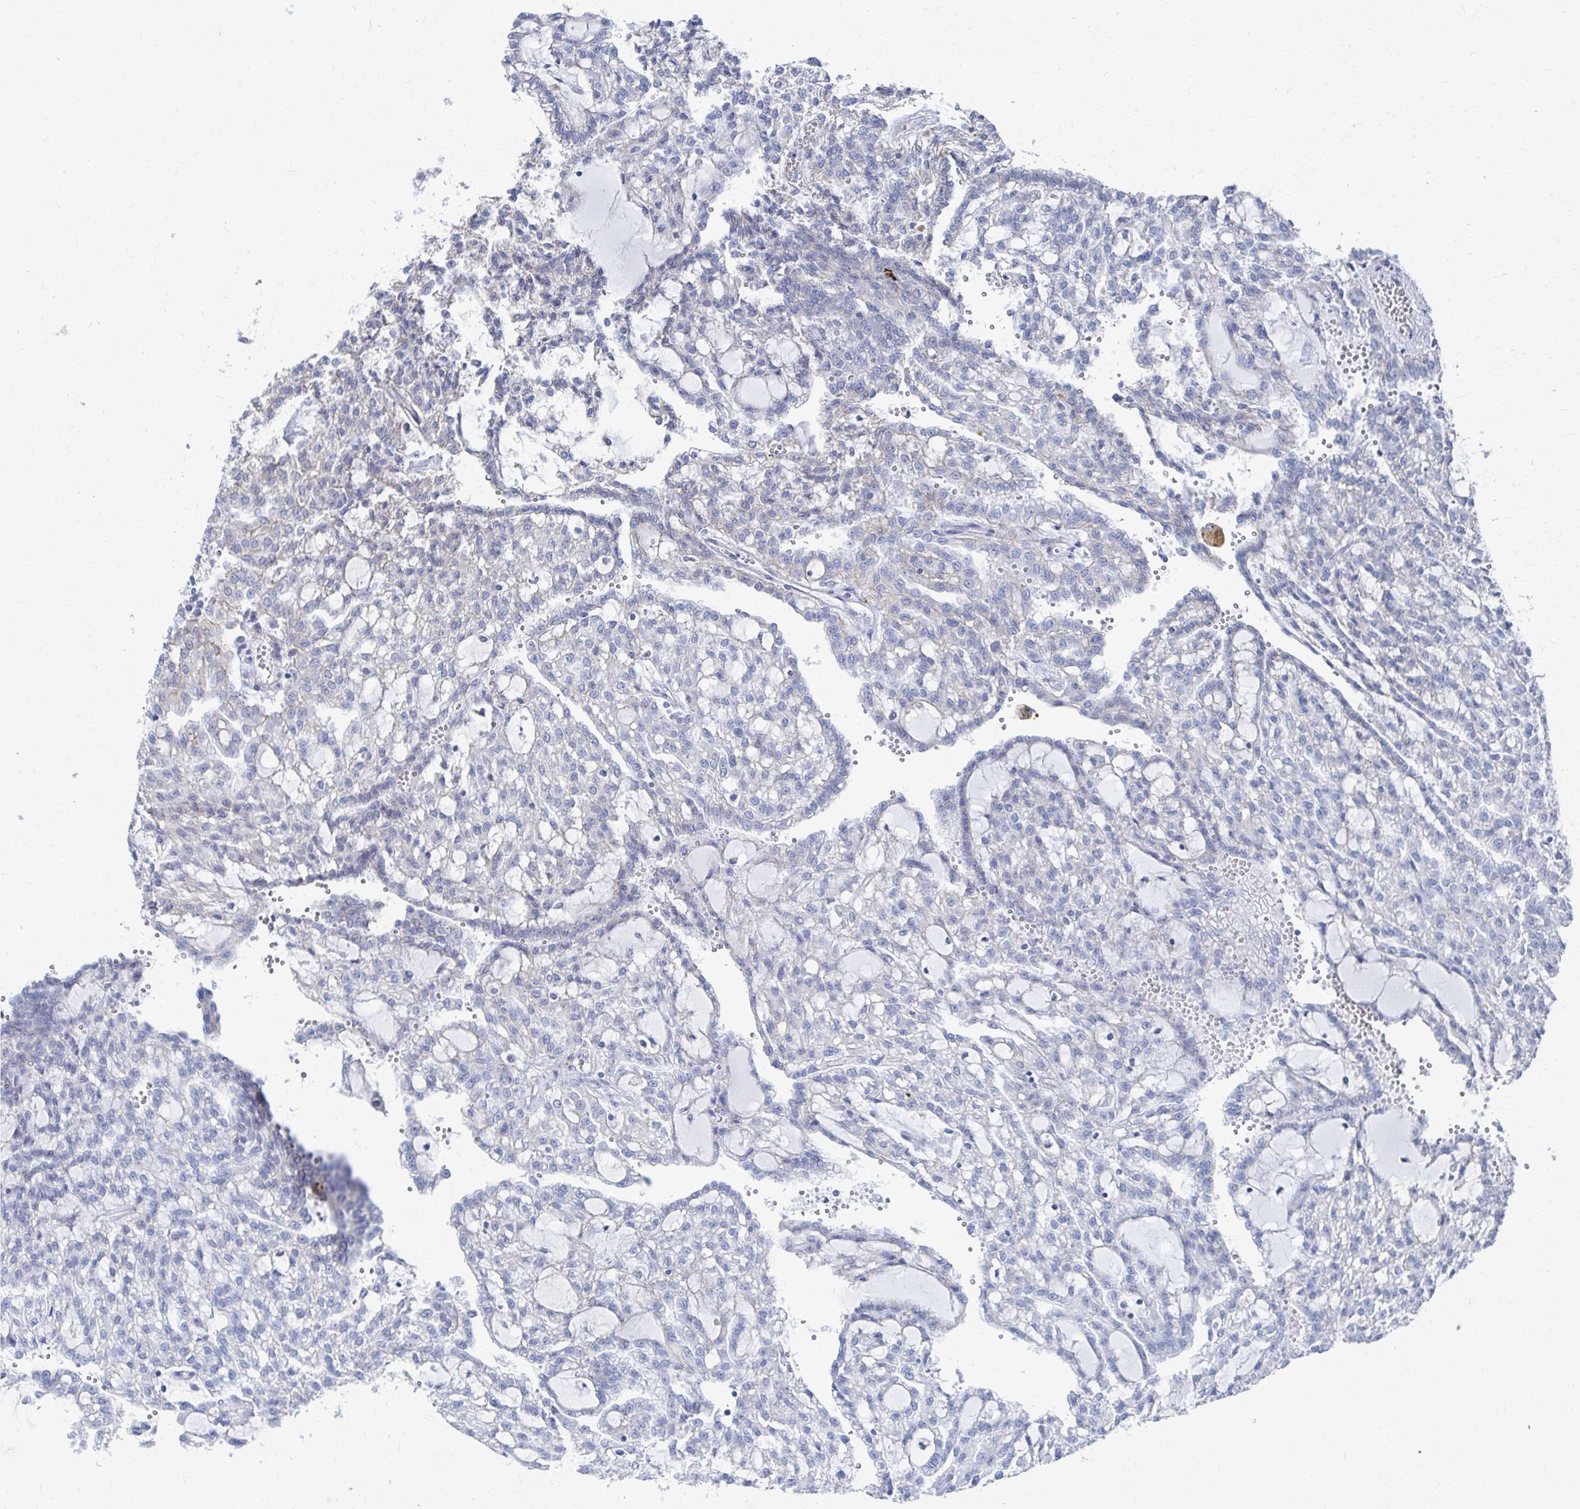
{"staining": {"intensity": "negative", "quantity": "none", "location": "none"}, "tissue": "renal cancer", "cell_type": "Tumor cells", "image_type": "cancer", "snomed": [{"axis": "morphology", "description": "Adenocarcinoma, NOS"}, {"axis": "topography", "description": "Kidney"}], "caption": "This is an immunohistochemistry photomicrograph of human renal cancer. There is no positivity in tumor cells.", "gene": "PLEKHG7", "patient": {"sex": "male", "age": 63}}